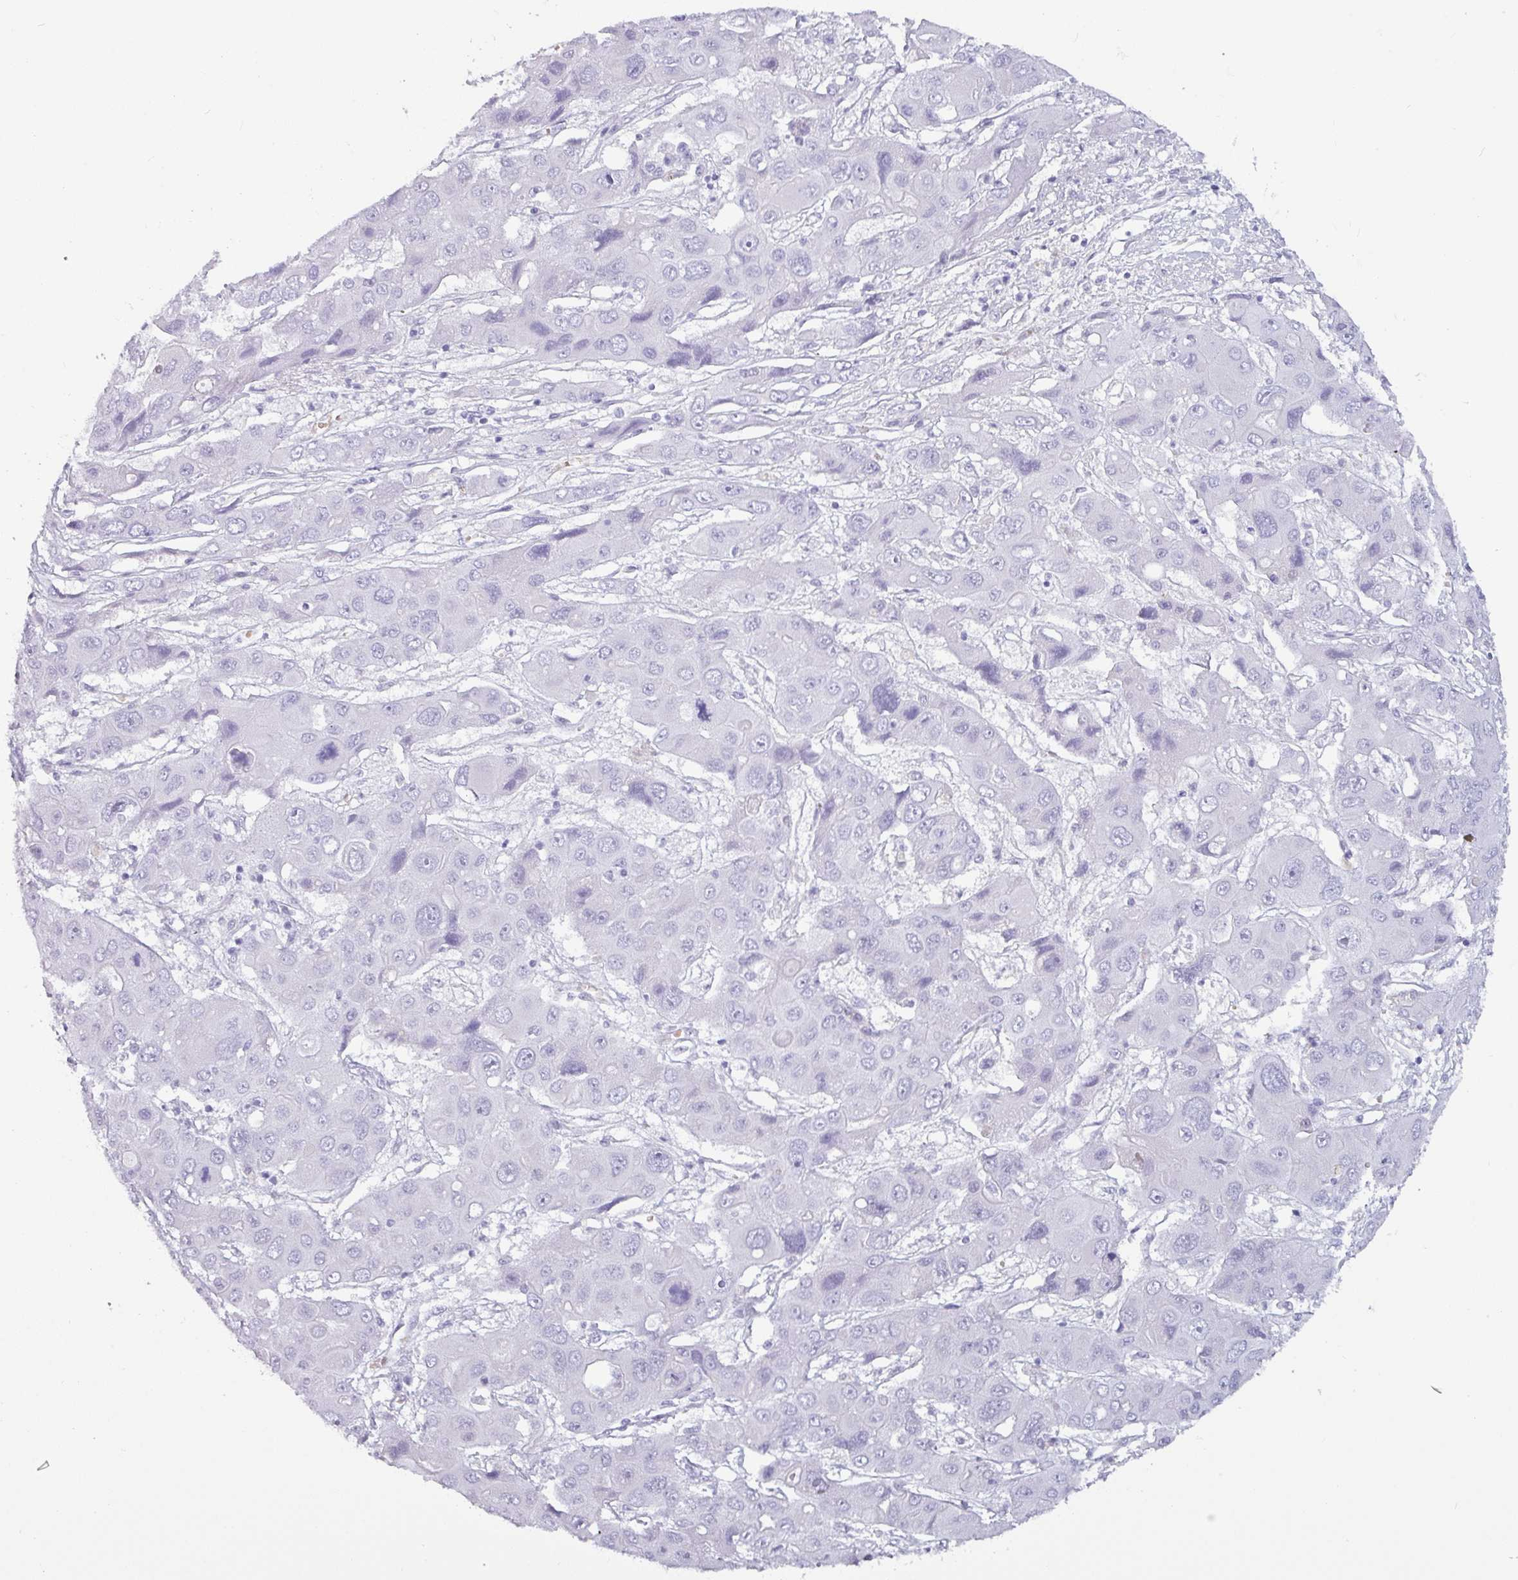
{"staining": {"intensity": "negative", "quantity": "none", "location": "none"}, "tissue": "liver cancer", "cell_type": "Tumor cells", "image_type": "cancer", "snomed": [{"axis": "morphology", "description": "Cholangiocarcinoma"}, {"axis": "topography", "description": "Liver"}], "caption": "DAB immunohistochemical staining of human cholangiocarcinoma (liver) reveals no significant positivity in tumor cells. Brightfield microscopy of immunohistochemistry (IHC) stained with DAB (3,3'-diaminobenzidine) (brown) and hematoxylin (blue), captured at high magnification.", "gene": "CRYBB2", "patient": {"sex": "male", "age": 67}}